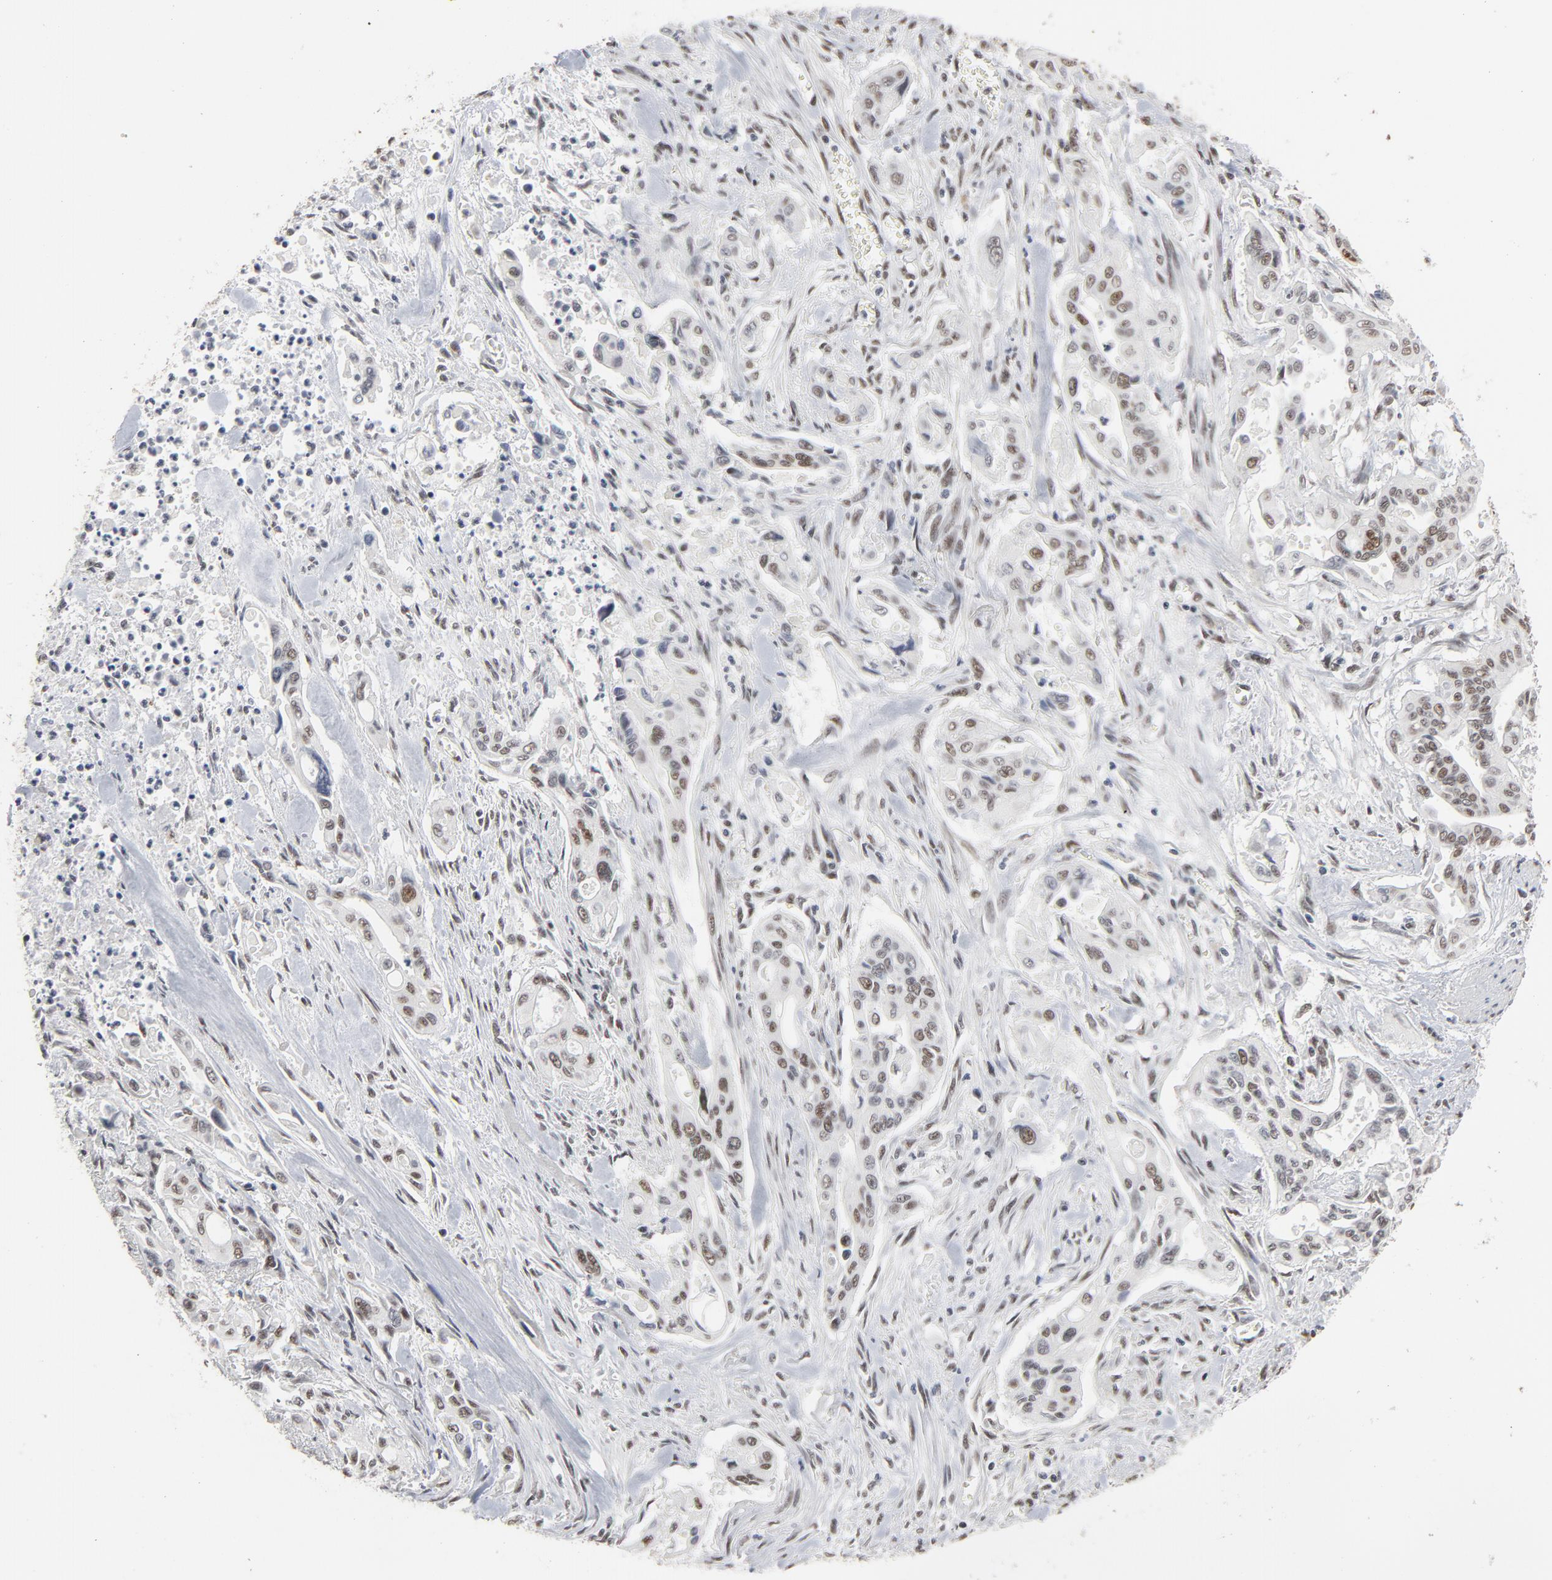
{"staining": {"intensity": "moderate", "quantity": ">75%", "location": "nuclear"}, "tissue": "pancreatic cancer", "cell_type": "Tumor cells", "image_type": "cancer", "snomed": [{"axis": "morphology", "description": "Adenocarcinoma, NOS"}, {"axis": "topography", "description": "Pancreas"}], "caption": "Pancreatic adenocarcinoma stained with a brown dye demonstrates moderate nuclear positive expression in about >75% of tumor cells.", "gene": "MRE11", "patient": {"sex": "male", "age": 77}}